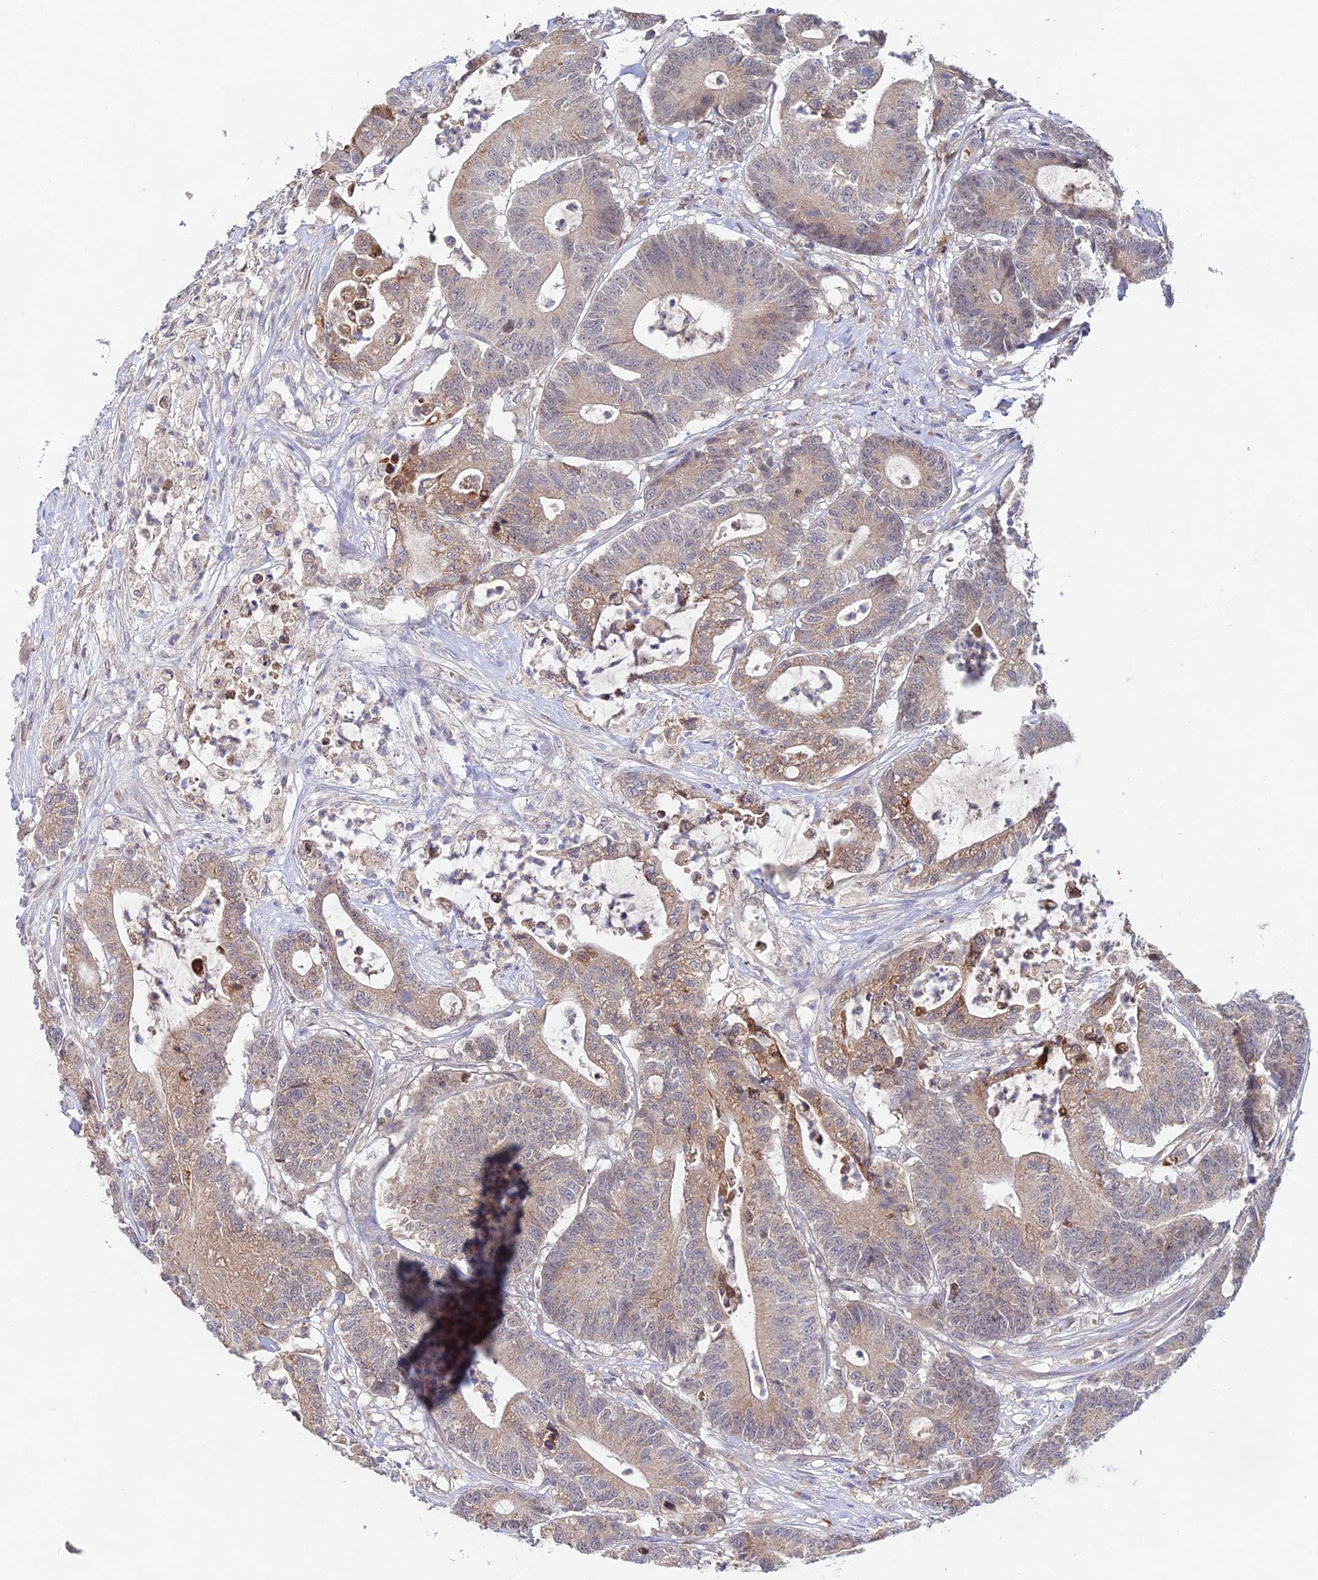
{"staining": {"intensity": "moderate", "quantity": ">75%", "location": "cytoplasmic/membranous"}, "tissue": "colorectal cancer", "cell_type": "Tumor cells", "image_type": "cancer", "snomed": [{"axis": "morphology", "description": "Adenocarcinoma, NOS"}, {"axis": "topography", "description": "Colon"}], "caption": "High-magnification brightfield microscopy of colorectal cancer (adenocarcinoma) stained with DAB (brown) and counterstained with hematoxylin (blue). tumor cells exhibit moderate cytoplasmic/membranous positivity is identified in approximately>75% of cells. (DAB = brown stain, brightfield microscopy at high magnification).", "gene": "WDR43", "patient": {"sex": "female", "age": 84}}